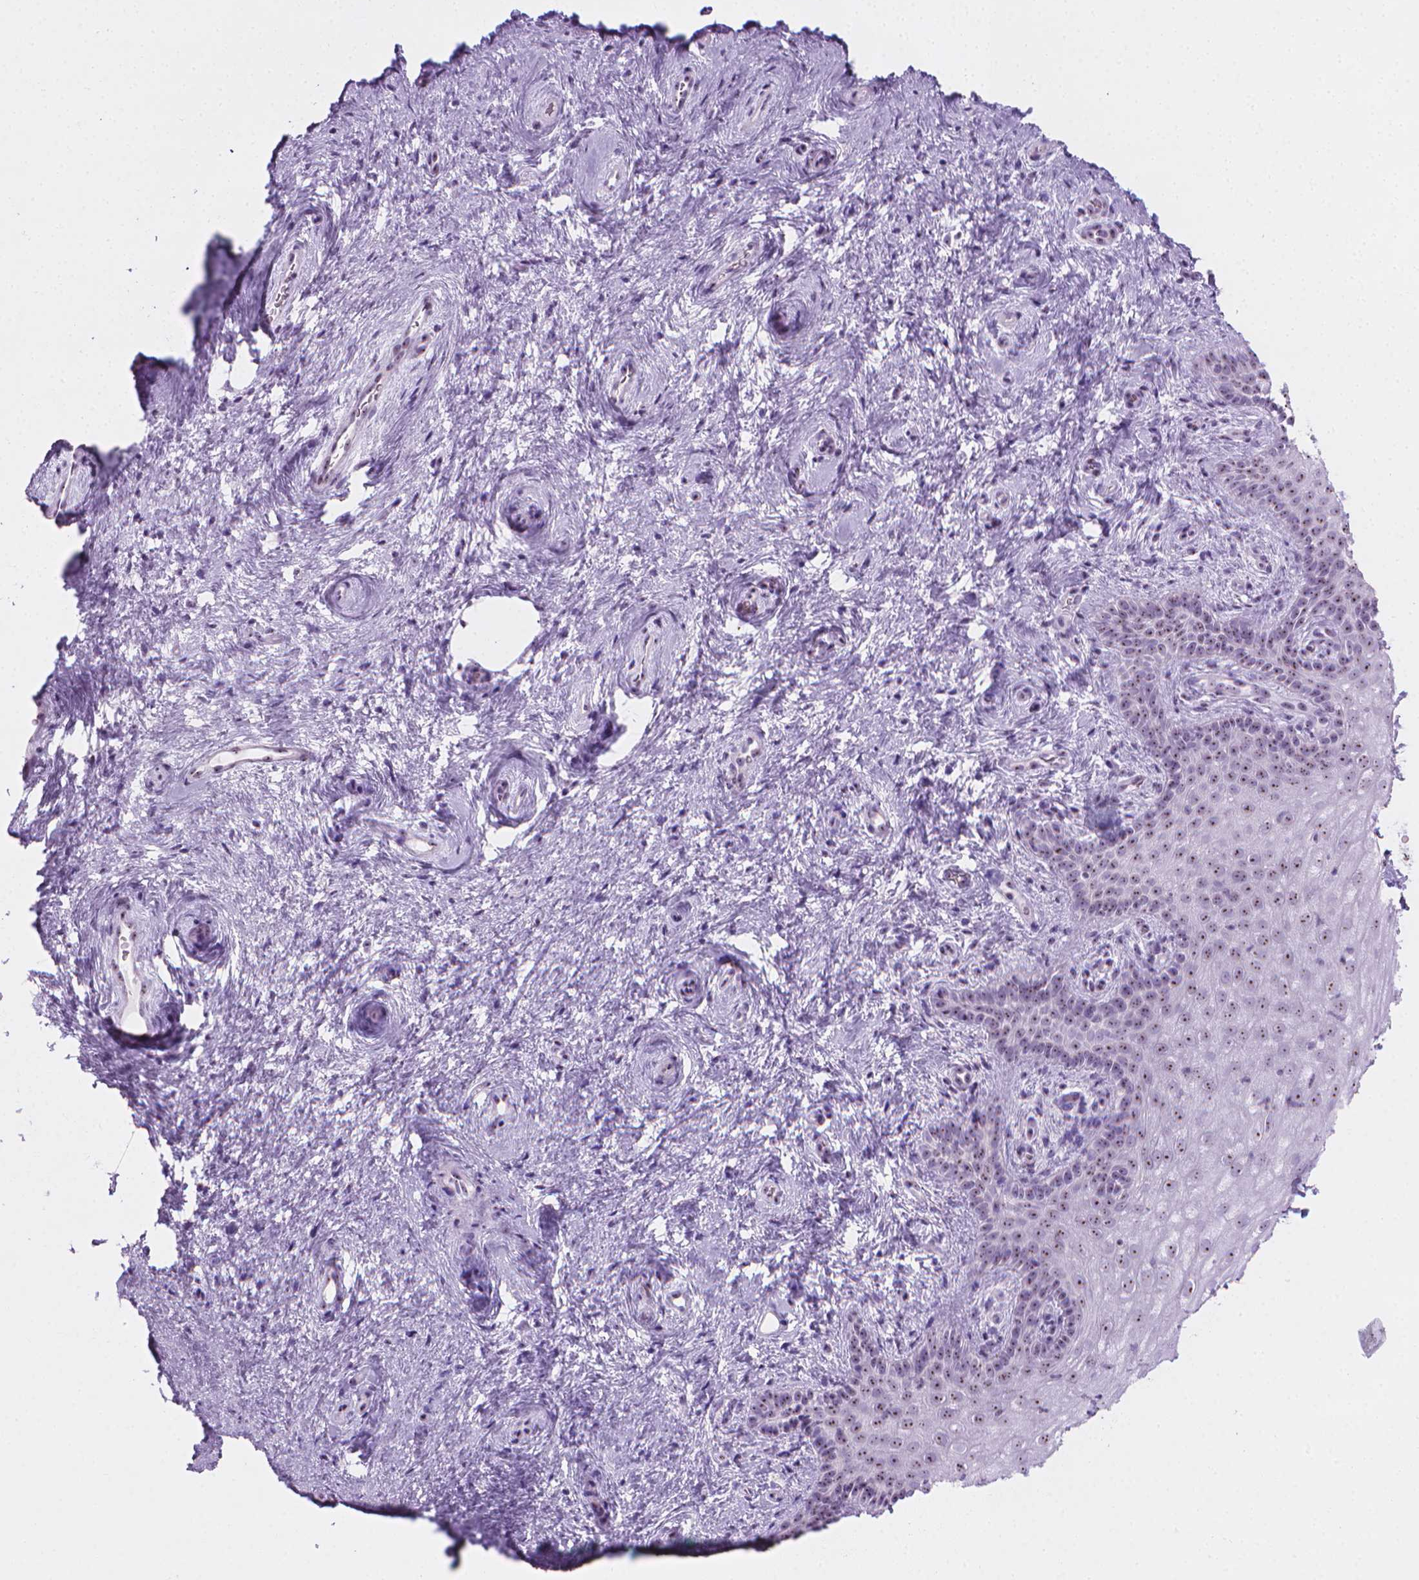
{"staining": {"intensity": "moderate", "quantity": "25%-75%", "location": "nuclear"}, "tissue": "vagina", "cell_type": "Squamous epithelial cells", "image_type": "normal", "snomed": [{"axis": "morphology", "description": "Normal tissue, NOS"}, {"axis": "topography", "description": "Vagina"}], "caption": "Protein analysis of benign vagina reveals moderate nuclear expression in about 25%-75% of squamous epithelial cells. The staining was performed using DAB (3,3'-diaminobenzidine) to visualize the protein expression in brown, while the nuclei were stained in blue with hematoxylin (Magnification: 20x).", "gene": "NOL7", "patient": {"sex": "female", "age": 45}}